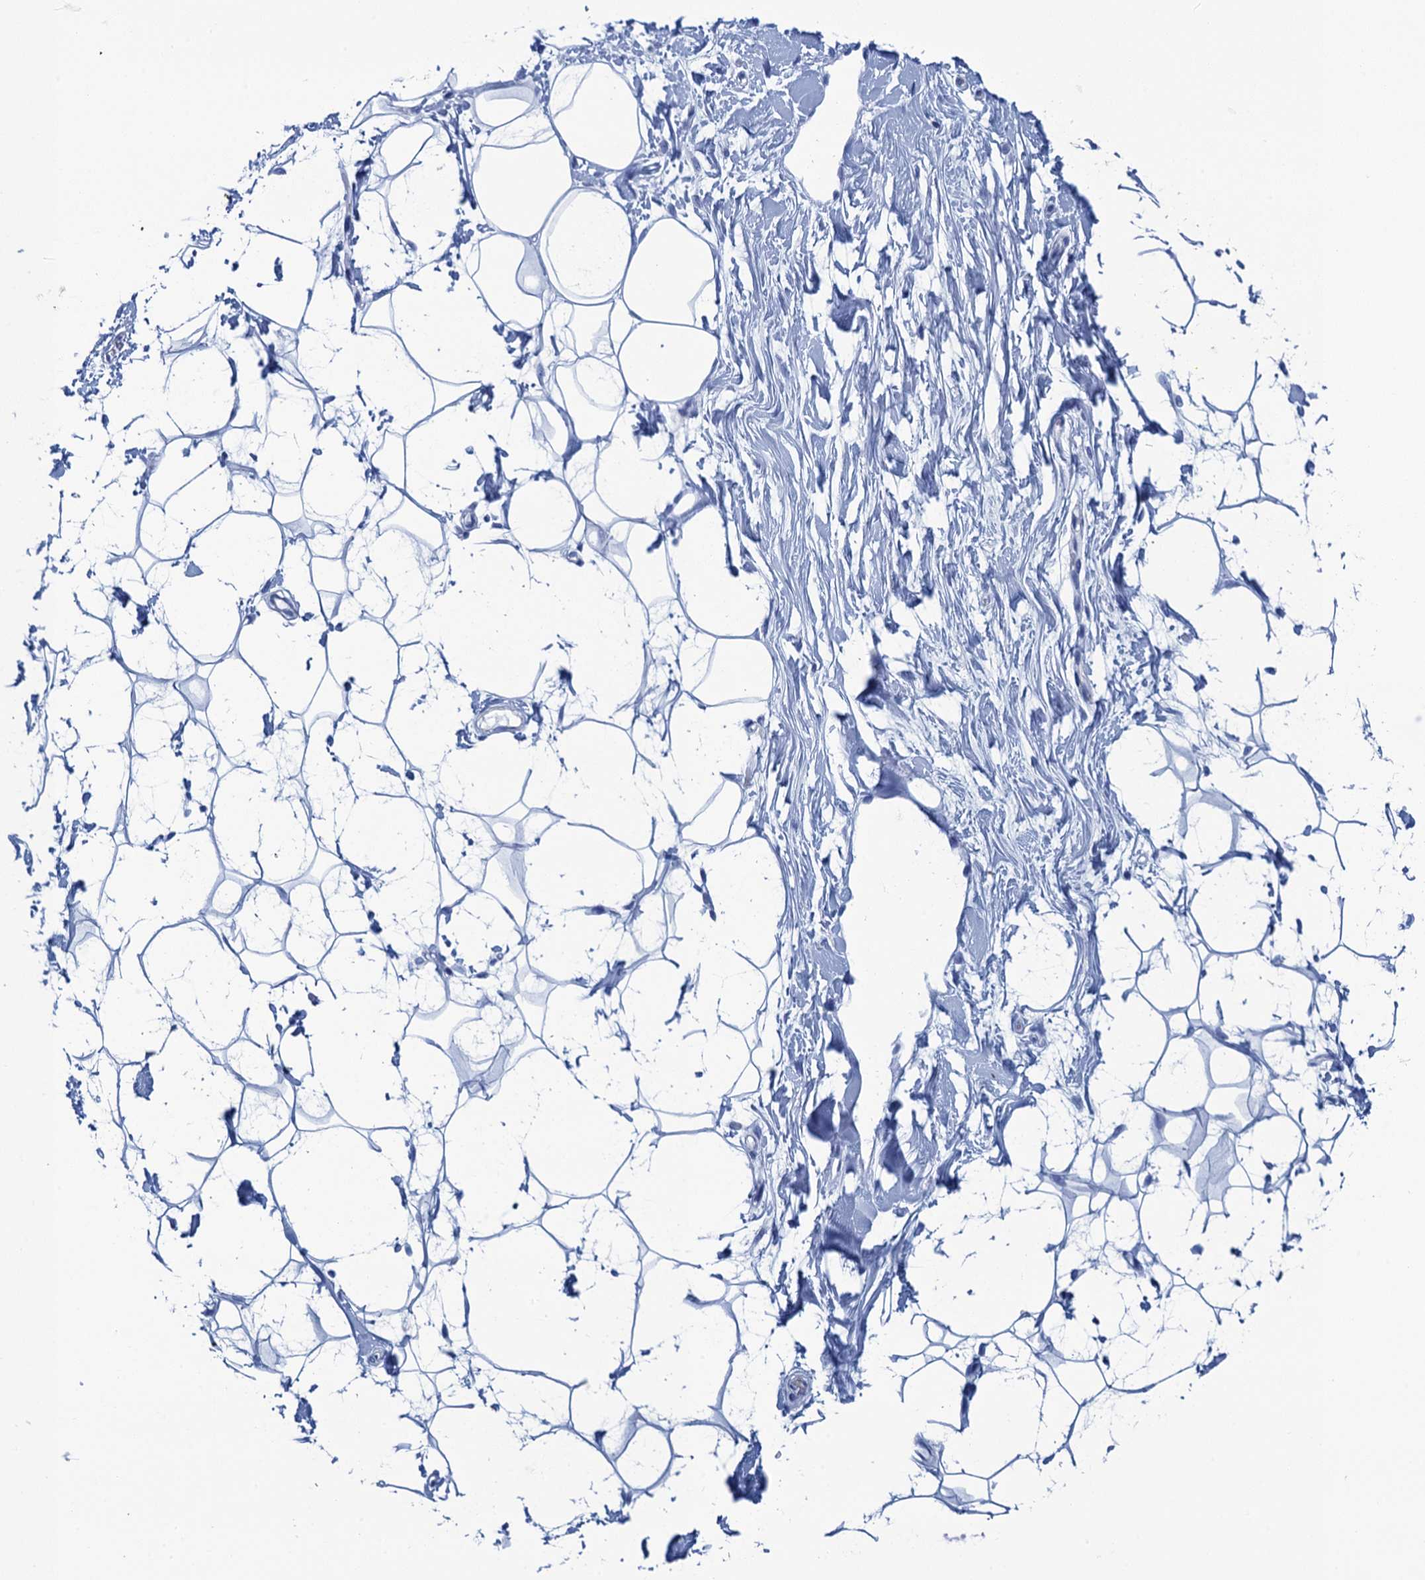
{"staining": {"intensity": "negative", "quantity": "none", "location": "none"}, "tissue": "adipose tissue", "cell_type": "Adipocytes", "image_type": "normal", "snomed": [{"axis": "morphology", "description": "Normal tissue, NOS"}, {"axis": "topography", "description": "Breast"}], "caption": "Immunohistochemistry of normal adipose tissue displays no expression in adipocytes.", "gene": "CALML5", "patient": {"sex": "female", "age": 26}}